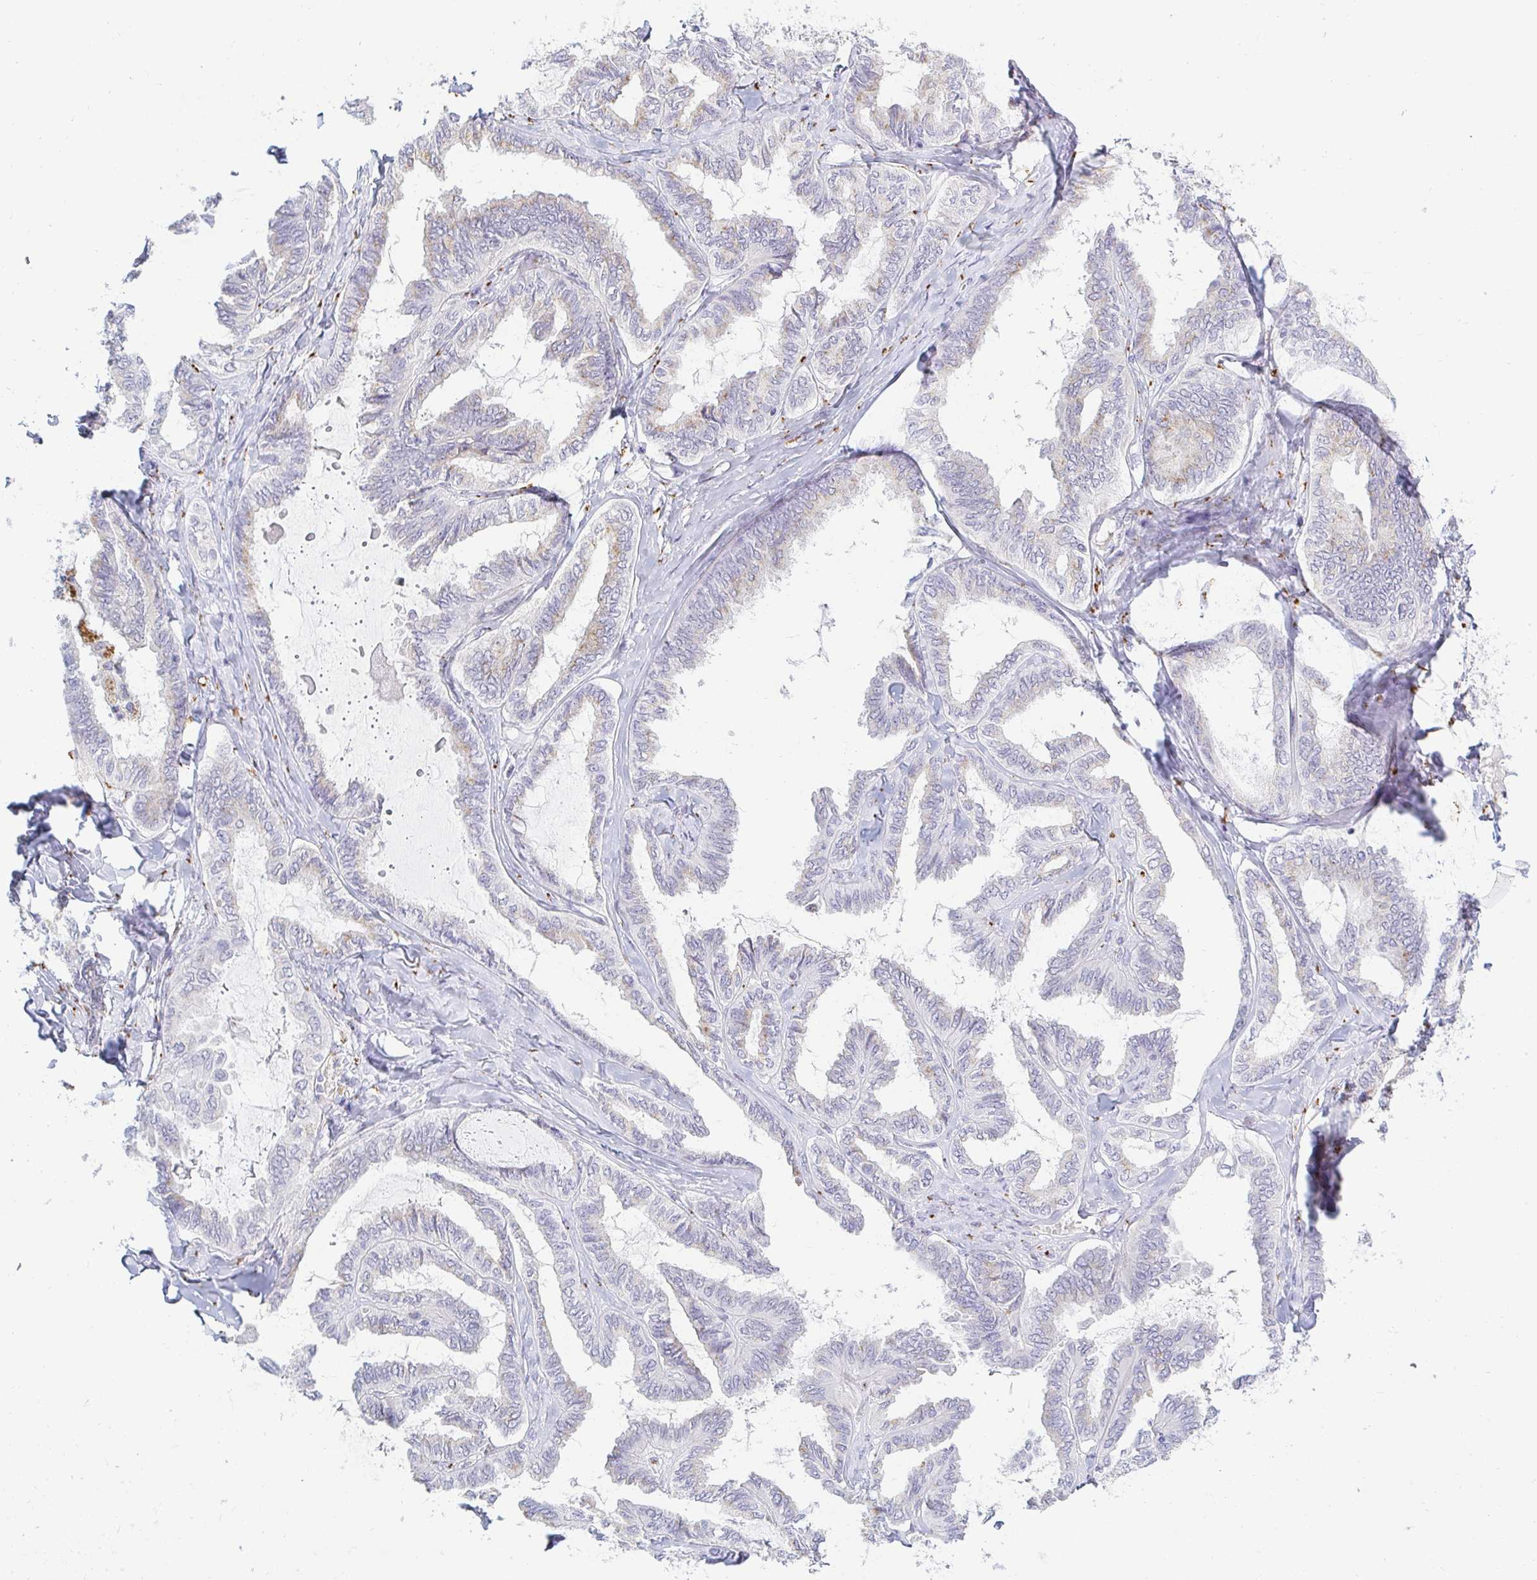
{"staining": {"intensity": "weak", "quantity": "<25%", "location": "cytoplasmic/membranous"}, "tissue": "ovarian cancer", "cell_type": "Tumor cells", "image_type": "cancer", "snomed": [{"axis": "morphology", "description": "Carcinoma, endometroid"}, {"axis": "topography", "description": "Ovary"}], "caption": "Immunohistochemical staining of ovarian cancer (endometroid carcinoma) reveals no significant positivity in tumor cells.", "gene": "OR51D1", "patient": {"sex": "female", "age": 70}}